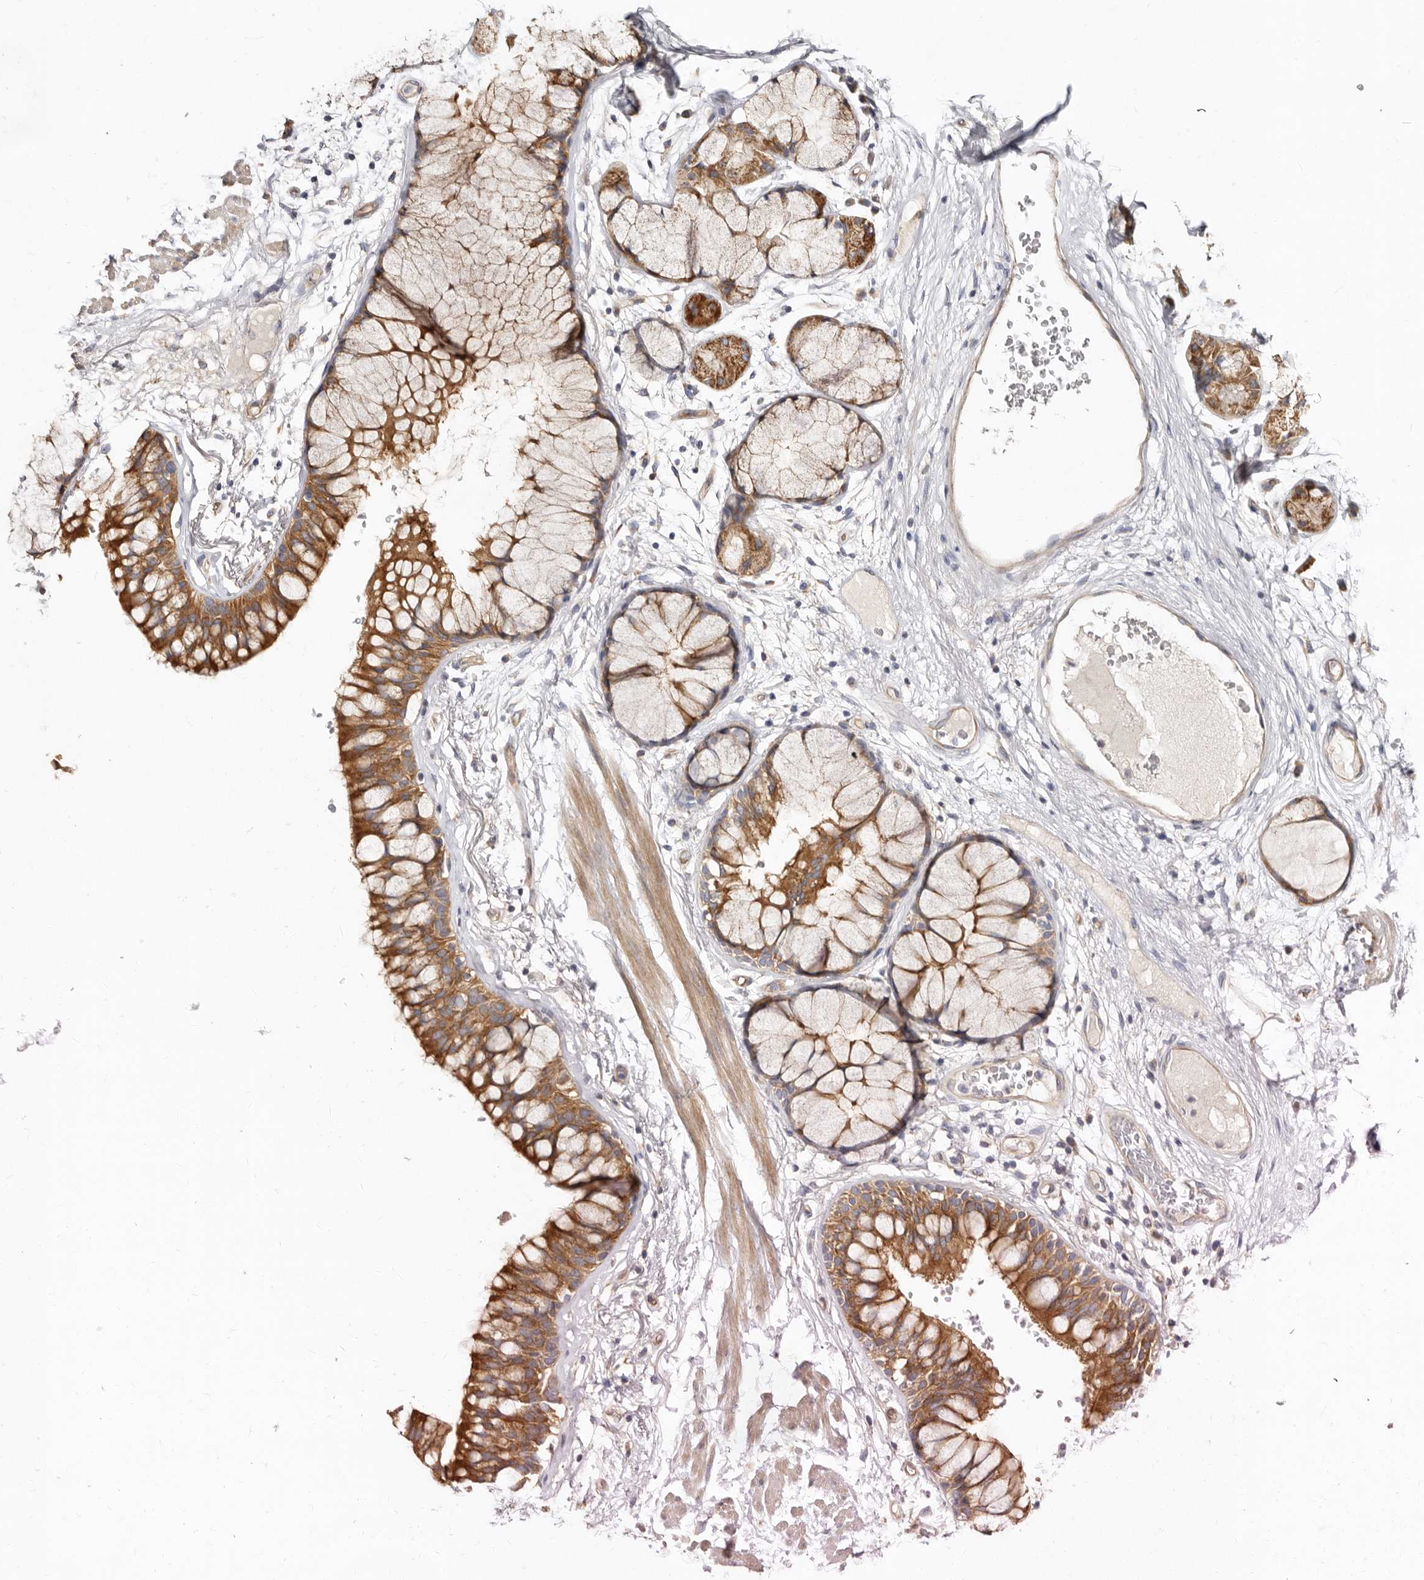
{"staining": {"intensity": "weak", "quantity": ">75%", "location": "cytoplasmic/membranous"}, "tissue": "adipose tissue", "cell_type": "Adipocytes", "image_type": "normal", "snomed": [{"axis": "morphology", "description": "Normal tissue, NOS"}, {"axis": "topography", "description": "Bronchus"}], "caption": "Adipocytes demonstrate low levels of weak cytoplasmic/membranous positivity in approximately >75% of cells in normal adipose tissue. (Brightfield microscopy of DAB IHC at high magnification).", "gene": "BAIAP2L1", "patient": {"sex": "male", "age": 66}}